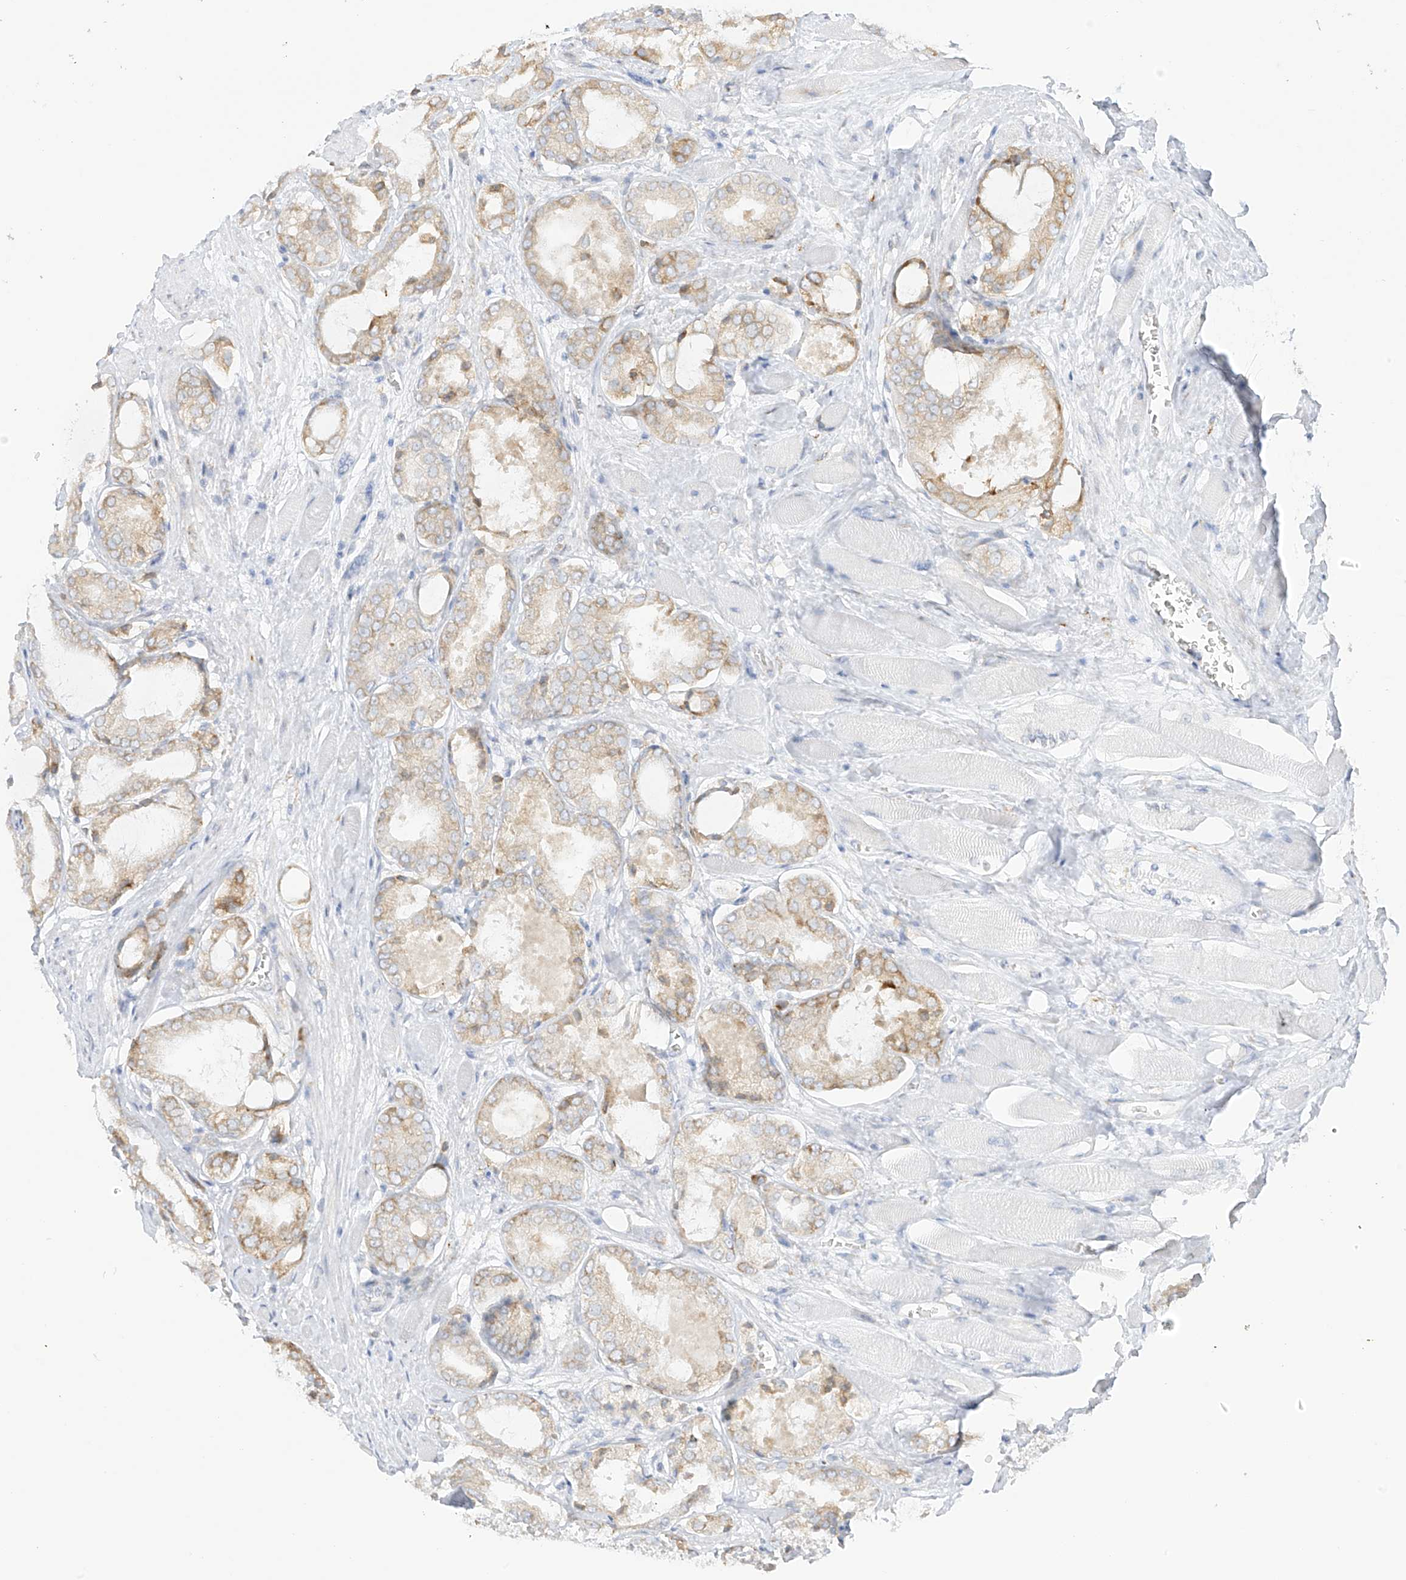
{"staining": {"intensity": "weak", "quantity": "25%-75%", "location": "cytoplasmic/membranous"}, "tissue": "prostate cancer", "cell_type": "Tumor cells", "image_type": "cancer", "snomed": [{"axis": "morphology", "description": "Adenocarcinoma, Low grade"}, {"axis": "topography", "description": "Prostate"}], "caption": "IHC histopathology image of neoplastic tissue: prostate cancer (low-grade adenocarcinoma) stained using immunohistochemistry (IHC) demonstrates low levels of weak protein expression localized specifically in the cytoplasmic/membranous of tumor cells, appearing as a cytoplasmic/membranous brown color.", "gene": "LRRC59", "patient": {"sex": "male", "age": 67}}